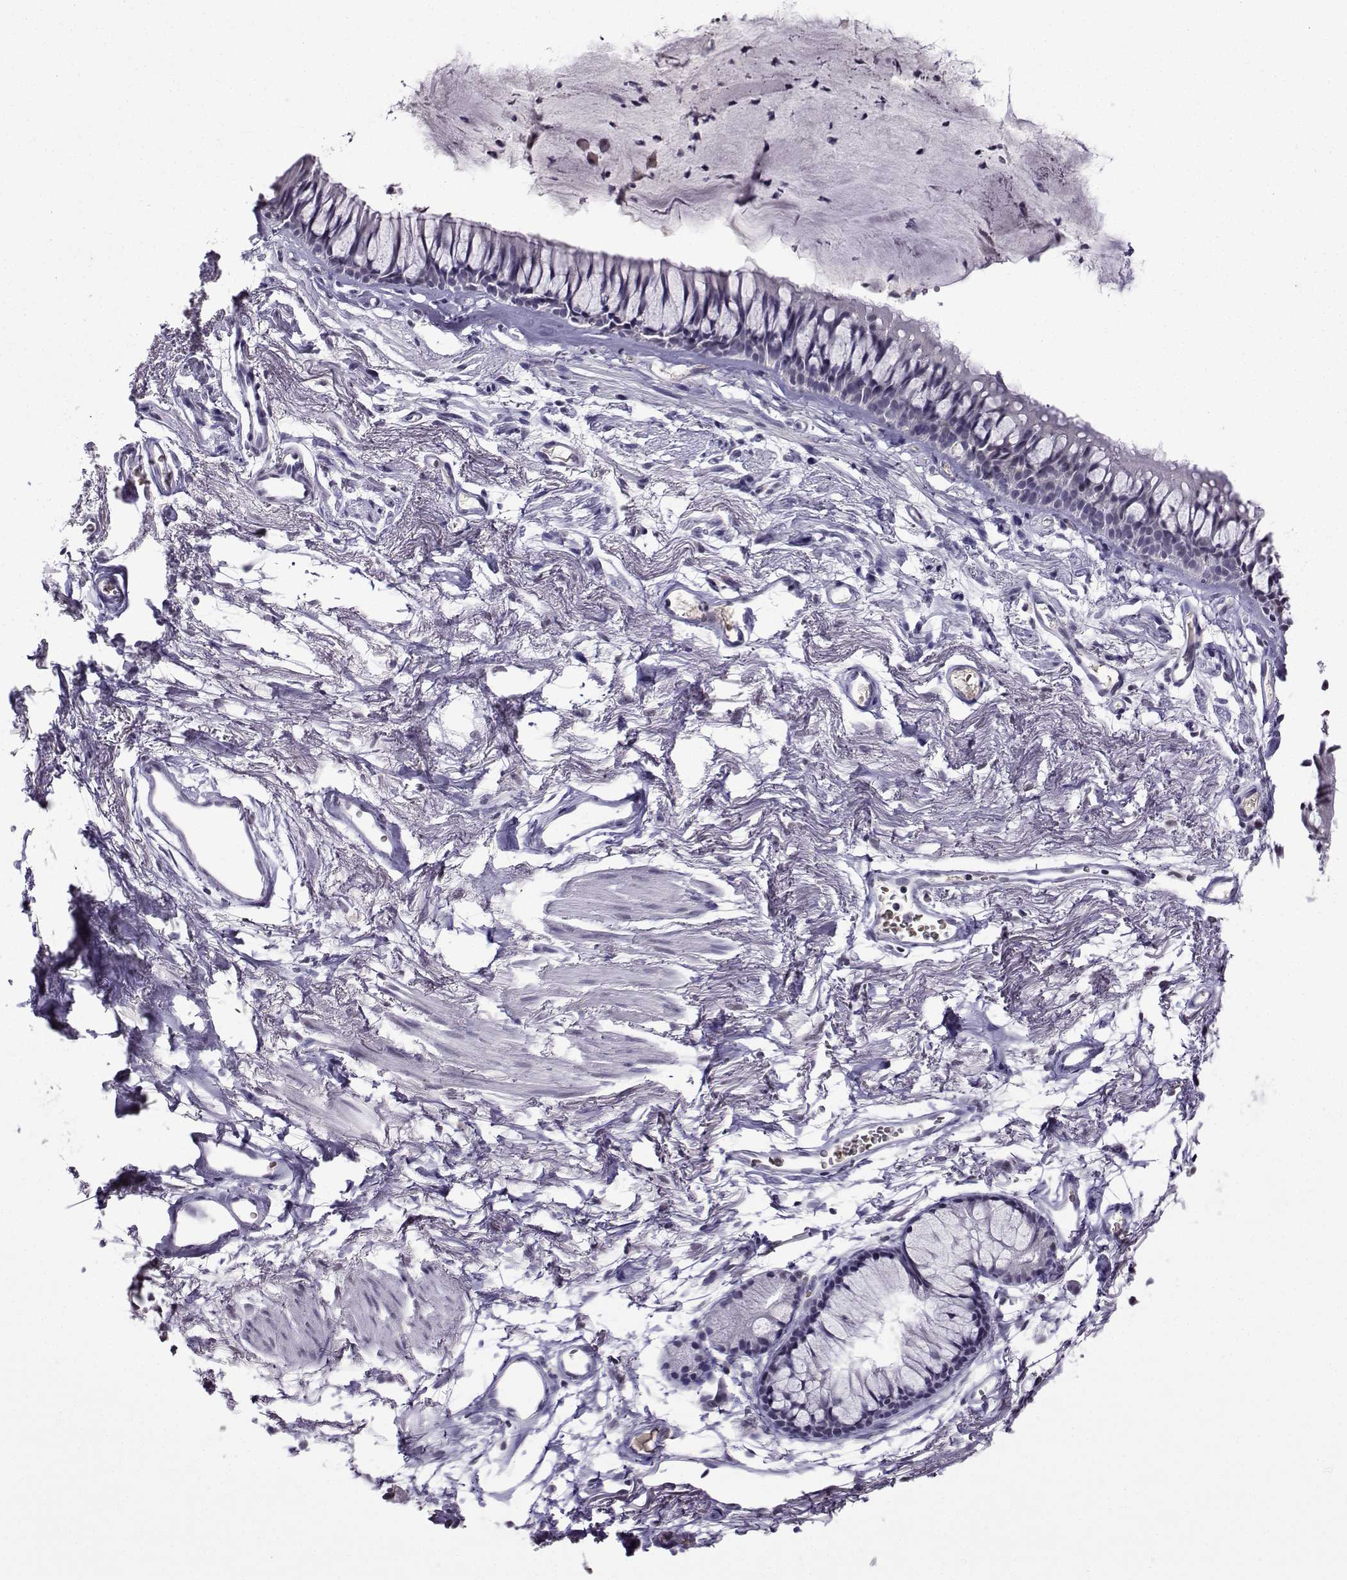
{"staining": {"intensity": "negative", "quantity": "none", "location": "none"}, "tissue": "adipose tissue", "cell_type": "Adipocytes", "image_type": "normal", "snomed": [{"axis": "morphology", "description": "Normal tissue, NOS"}, {"axis": "topography", "description": "Cartilage tissue"}, {"axis": "topography", "description": "Bronchus"}], "caption": "Unremarkable adipose tissue was stained to show a protein in brown. There is no significant staining in adipocytes. The staining is performed using DAB (3,3'-diaminobenzidine) brown chromogen with nuclei counter-stained in using hematoxylin.", "gene": "LRFN2", "patient": {"sex": "female", "age": 79}}